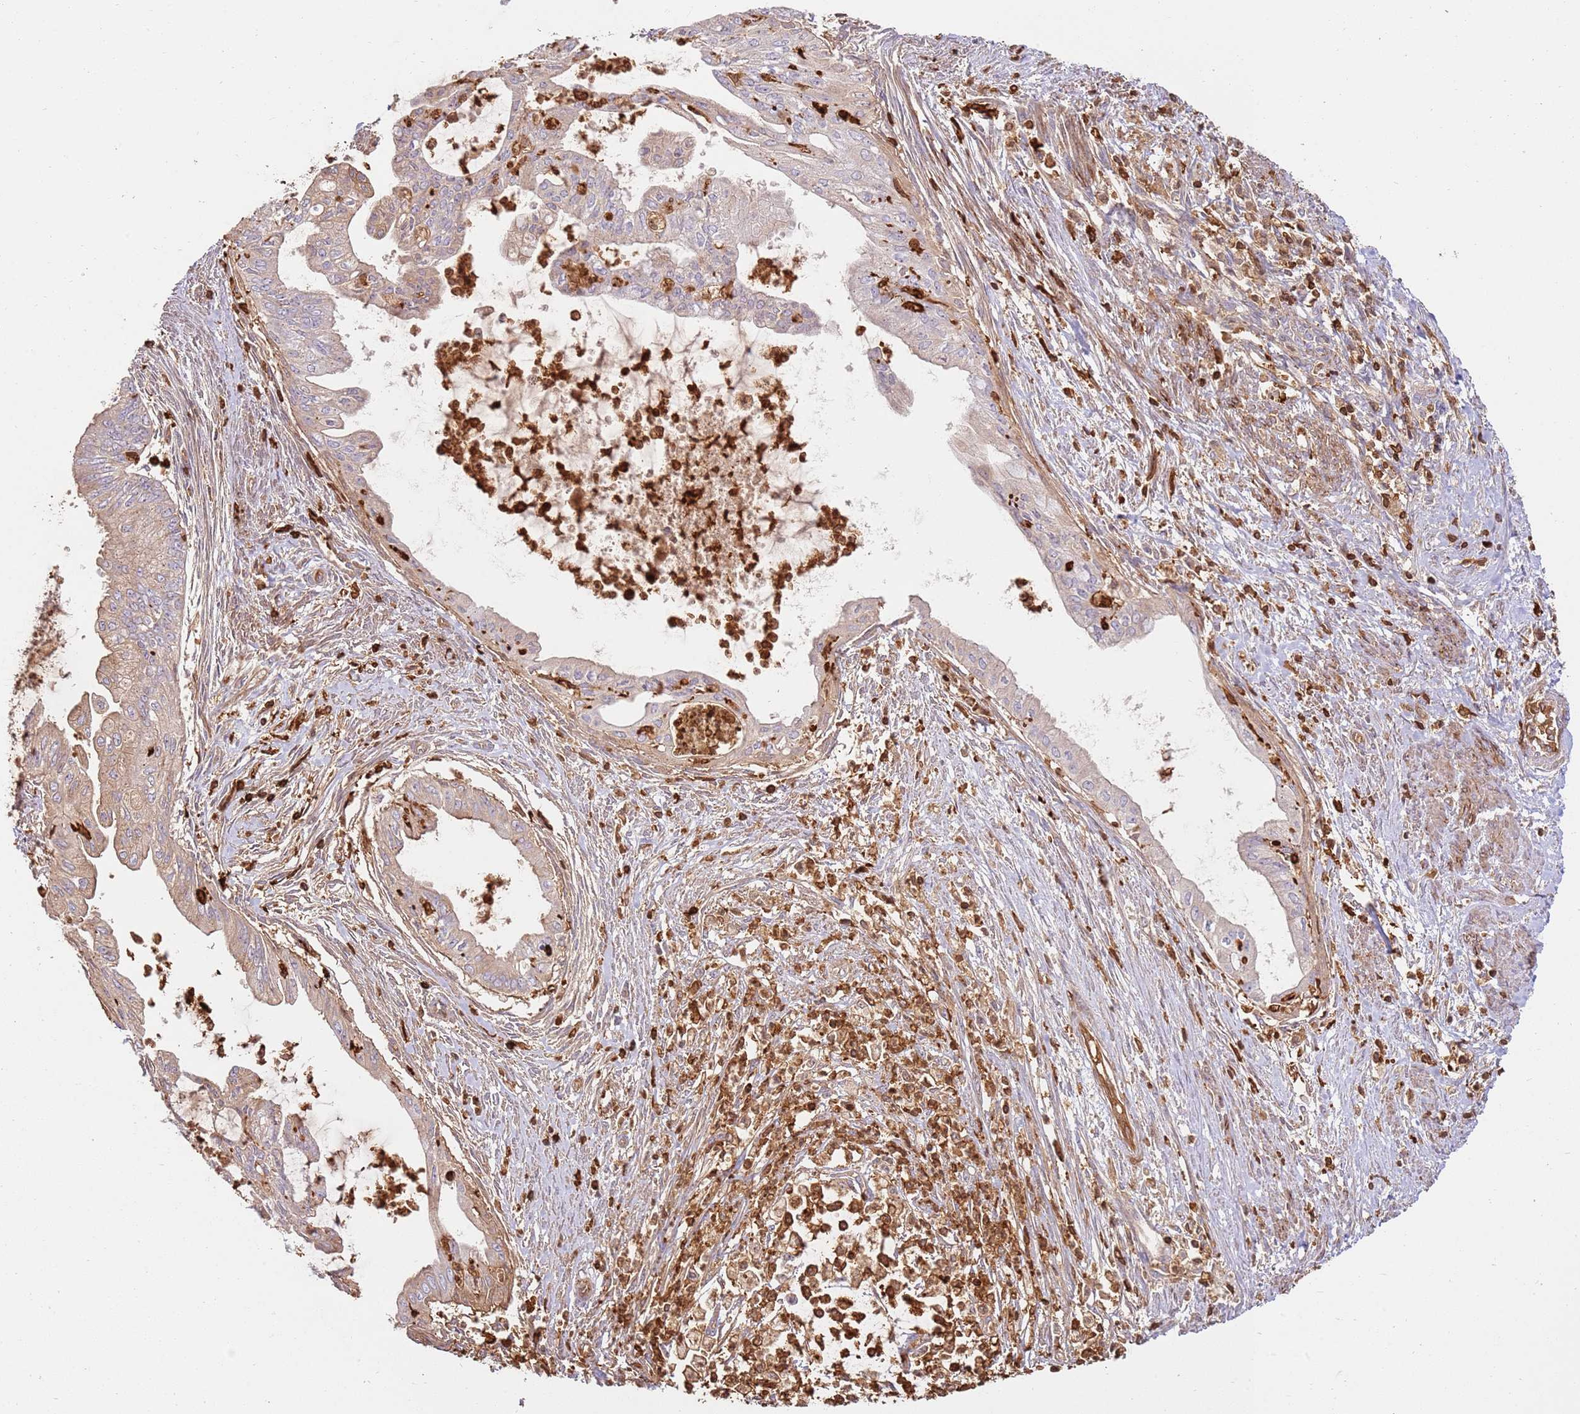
{"staining": {"intensity": "weak", "quantity": "25%-75%", "location": "cytoplasmic/membranous"}, "tissue": "endometrial cancer", "cell_type": "Tumor cells", "image_type": "cancer", "snomed": [{"axis": "morphology", "description": "Adenocarcinoma, NOS"}, {"axis": "topography", "description": "Endometrium"}], "caption": "The immunohistochemical stain labels weak cytoplasmic/membranous staining in tumor cells of endometrial cancer (adenocarcinoma) tissue. (DAB (3,3'-diaminobenzidine) = brown stain, brightfield microscopy at high magnification).", "gene": "OR6P1", "patient": {"sex": "female", "age": 73}}